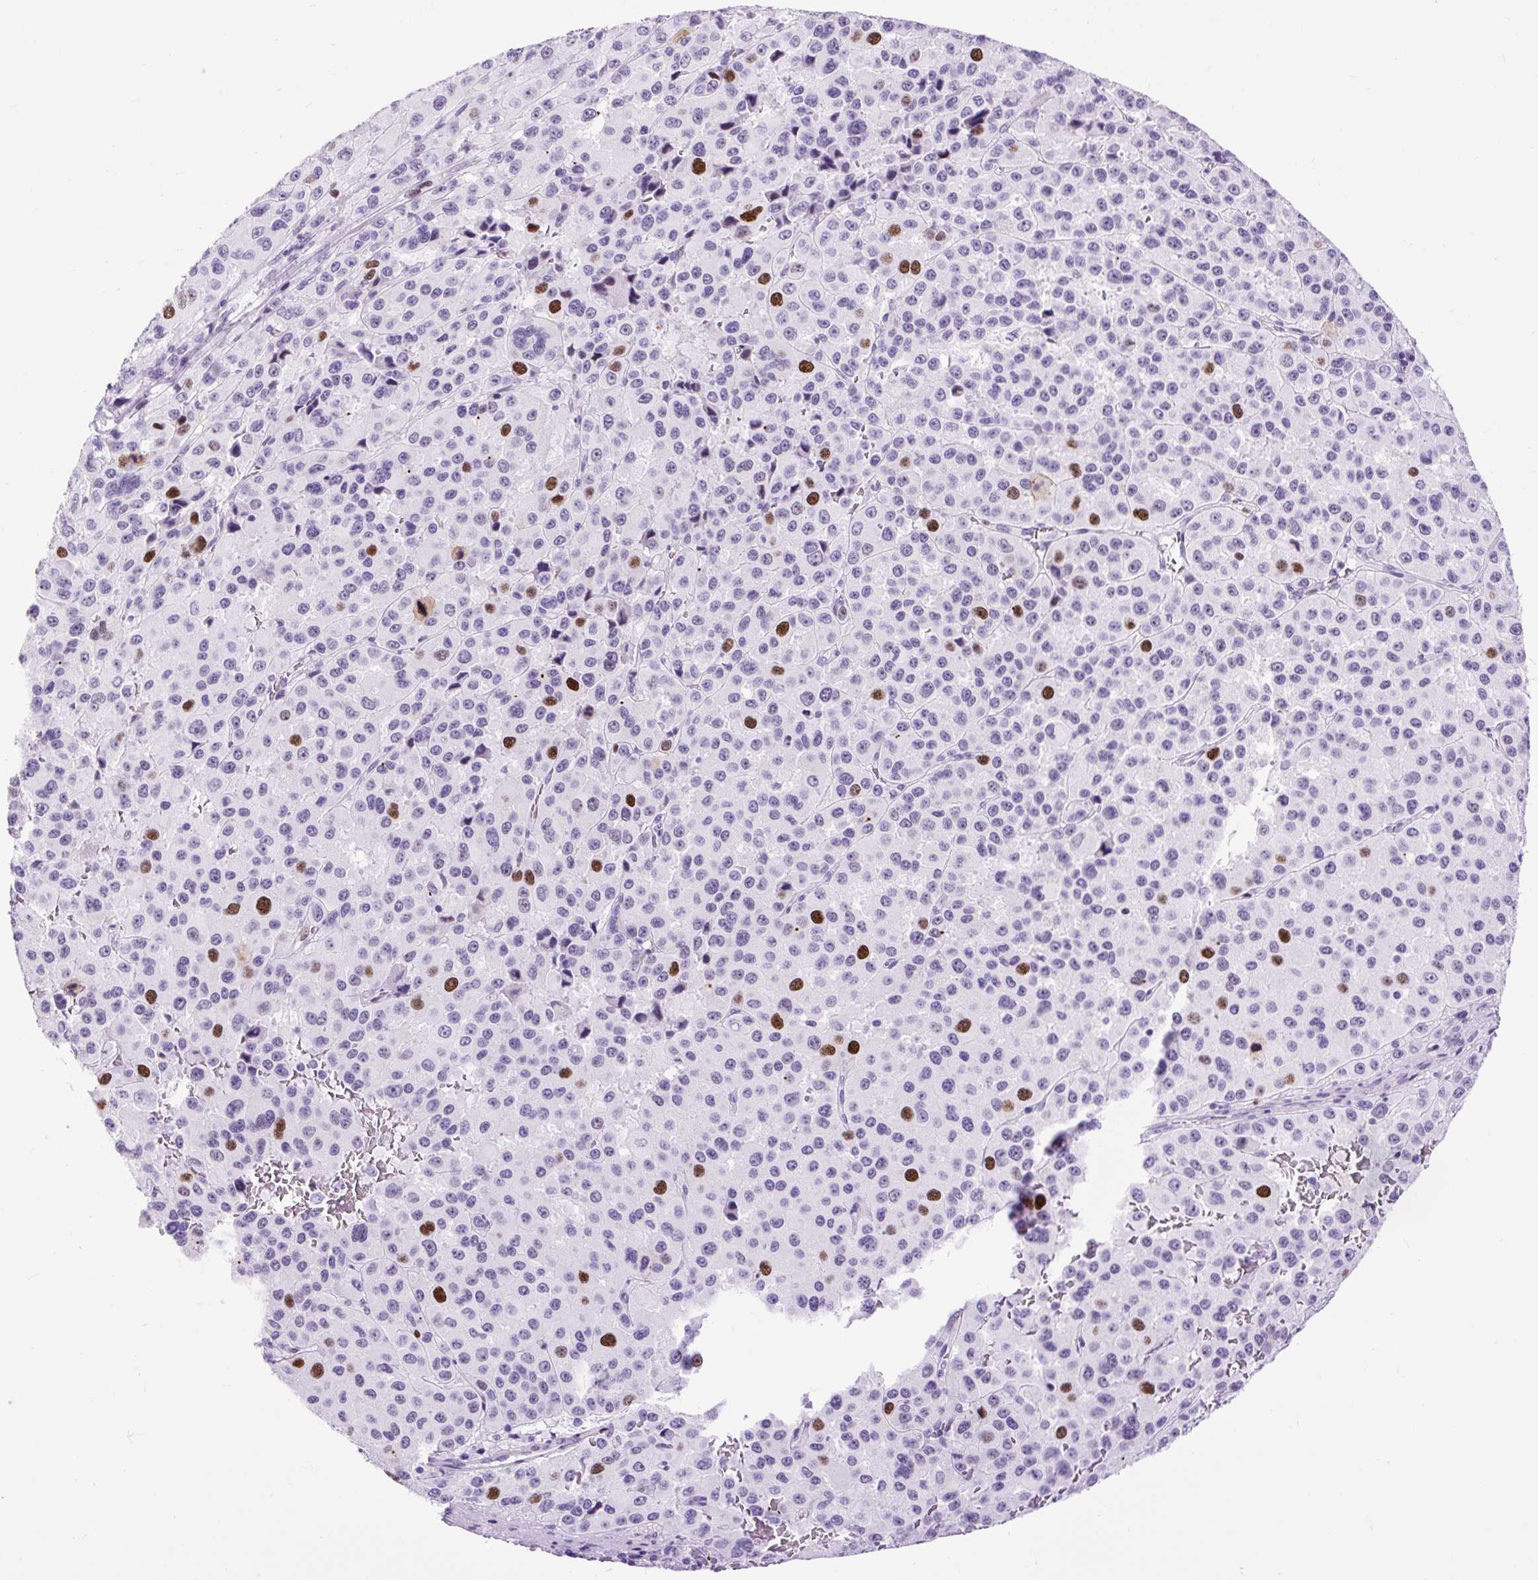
{"staining": {"intensity": "strong", "quantity": "<25%", "location": "nuclear"}, "tissue": "melanoma", "cell_type": "Tumor cells", "image_type": "cancer", "snomed": [{"axis": "morphology", "description": "Malignant melanoma, Metastatic site"}, {"axis": "topography", "description": "Lymph node"}], "caption": "Strong nuclear positivity is present in about <25% of tumor cells in malignant melanoma (metastatic site).", "gene": "RACGAP1", "patient": {"sex": "female", "age": 65}}